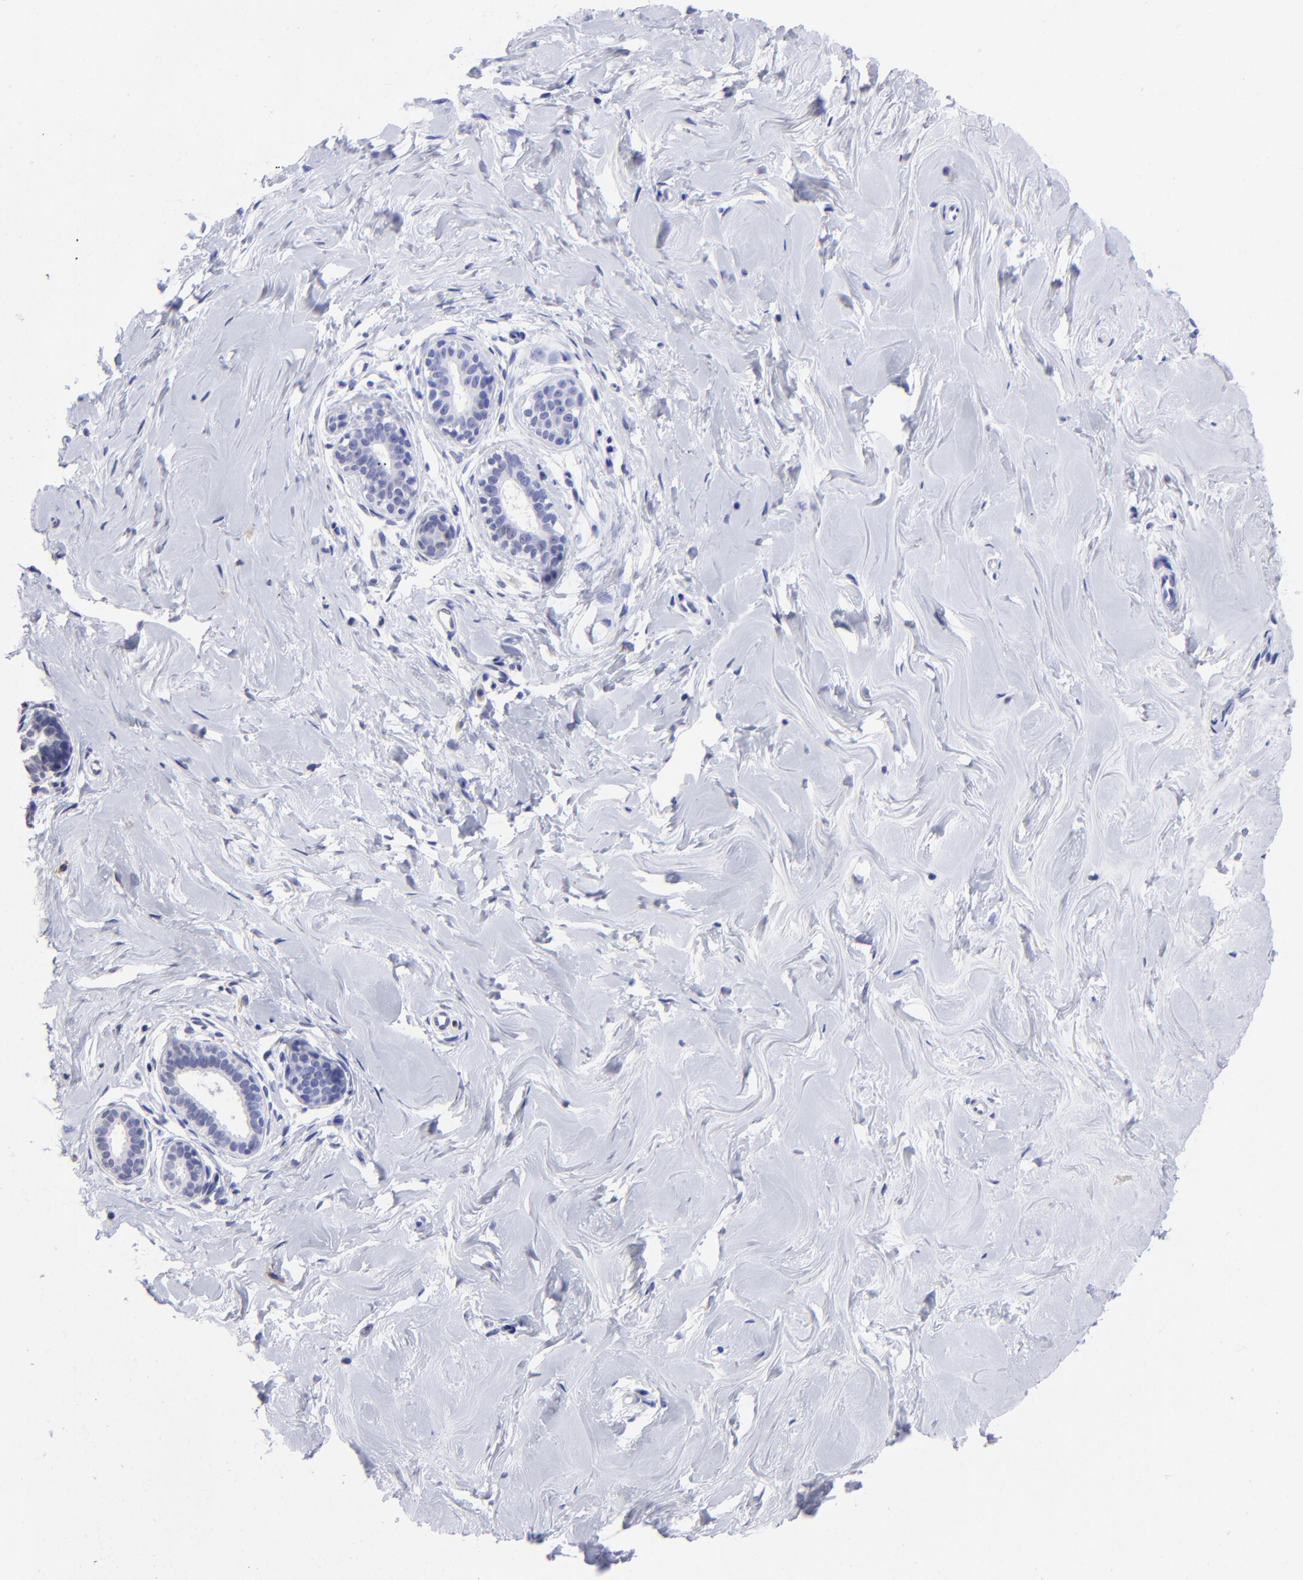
{"staining": {"intensity": "negative", "quantity": "none", "location": "none"}, "tissue": "breast", "cell_type": "Adipocytes", "image_type": "normal", "snomed": [{"axis": "morphology", "description": "Normal tissue, NOS"}, {"axis": "topography", "description": "Breast"}], "caption": "Immunohistochemistry (IHC) image of unremarkable human breast stained for a protein (brown), which exhibits no expression in adipocytes.", "gene": "DNMT1", "patient": {"sex": "female", "age": 23}}